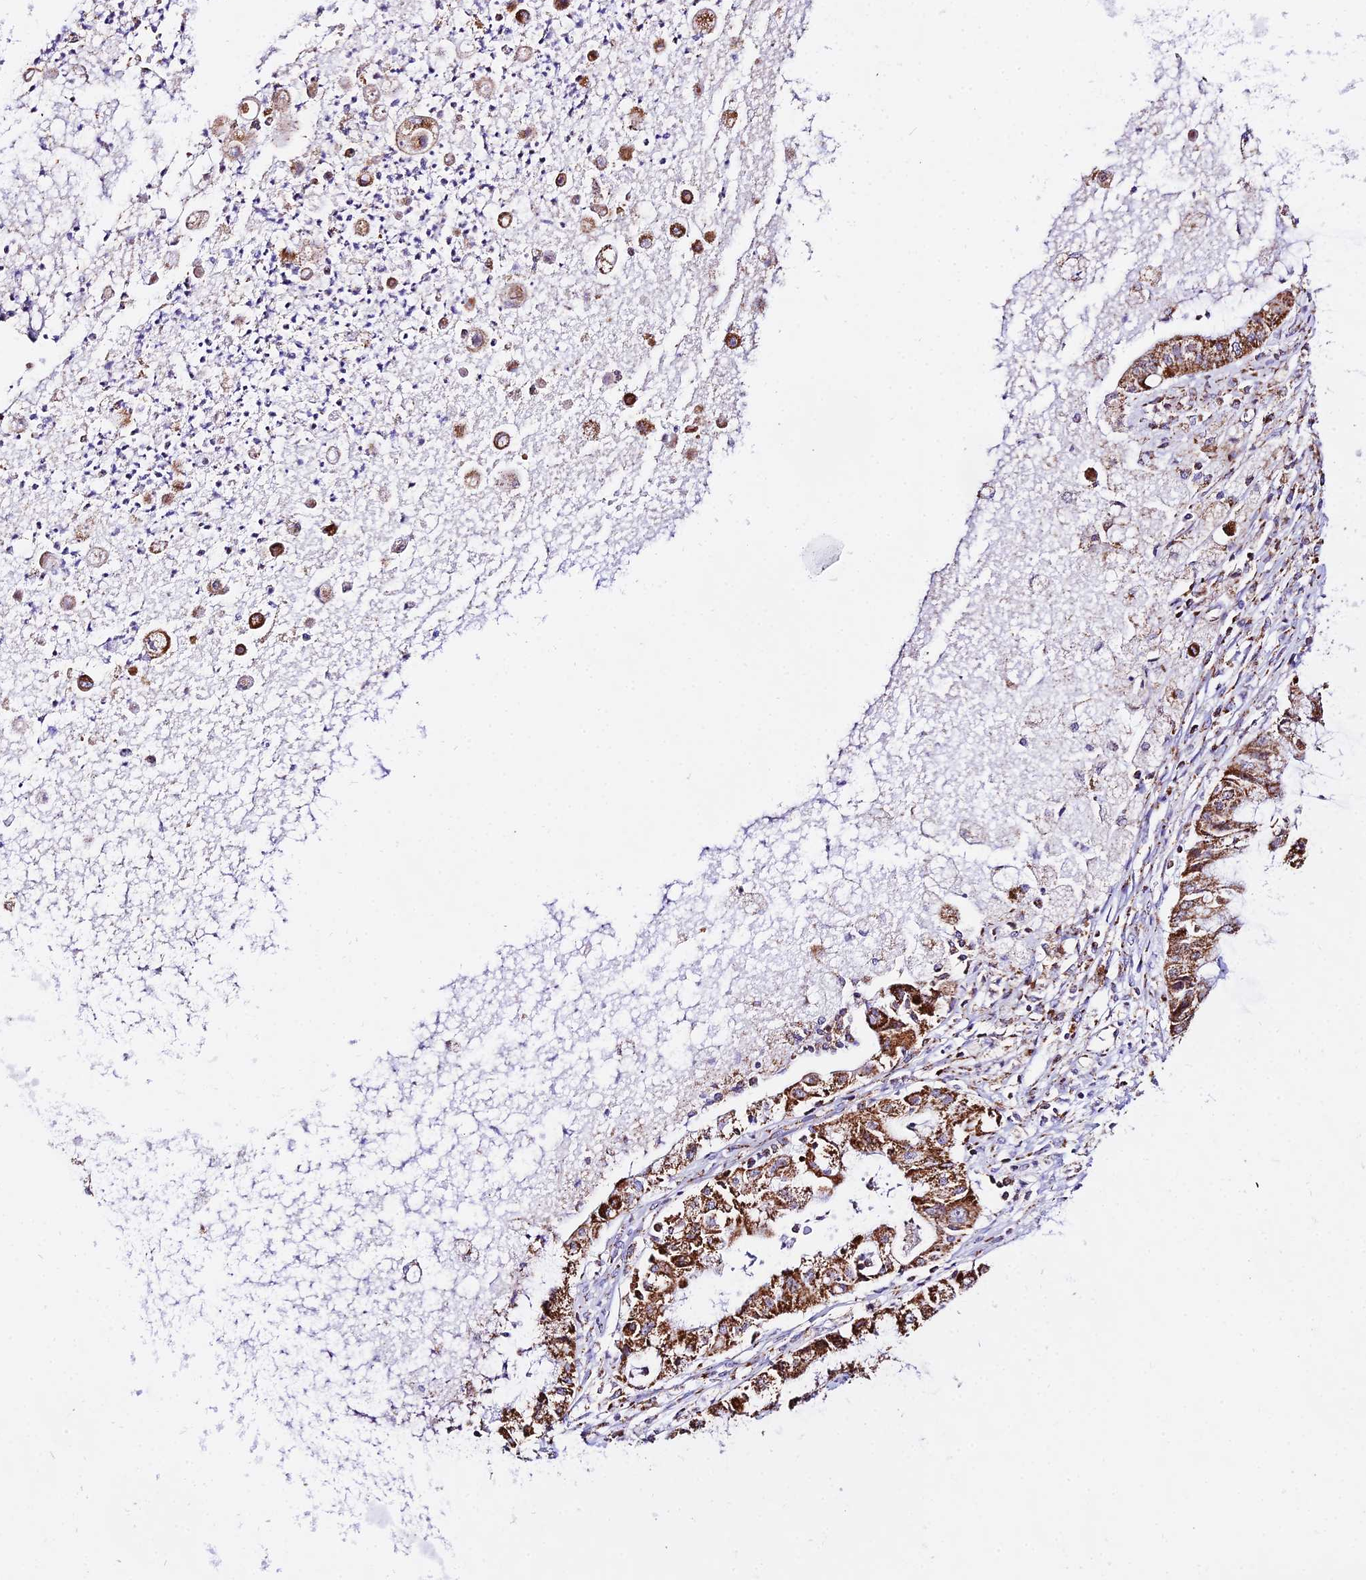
{"staining": {"intensity": "moderate", "quantity": ">75%", "location": "cytoplasmic/membranous"}, "tissue": "ovarian cancer", "cell_type": "Tumor cells", "image_type": "cancer", "snomed": [{"axis": "morphology", "description": "Cystadenocarcinoma, mucinous, NOS"}, {"axis": "topography", "description": "Ovary"}], "caption": "A brown stain shows moderate cytoplasmic/membranous positivity of a protein in human ovarian cancer tumor cells.", "gene": "ATP5PD", "patient": {"sex": "female", "age": 70}}